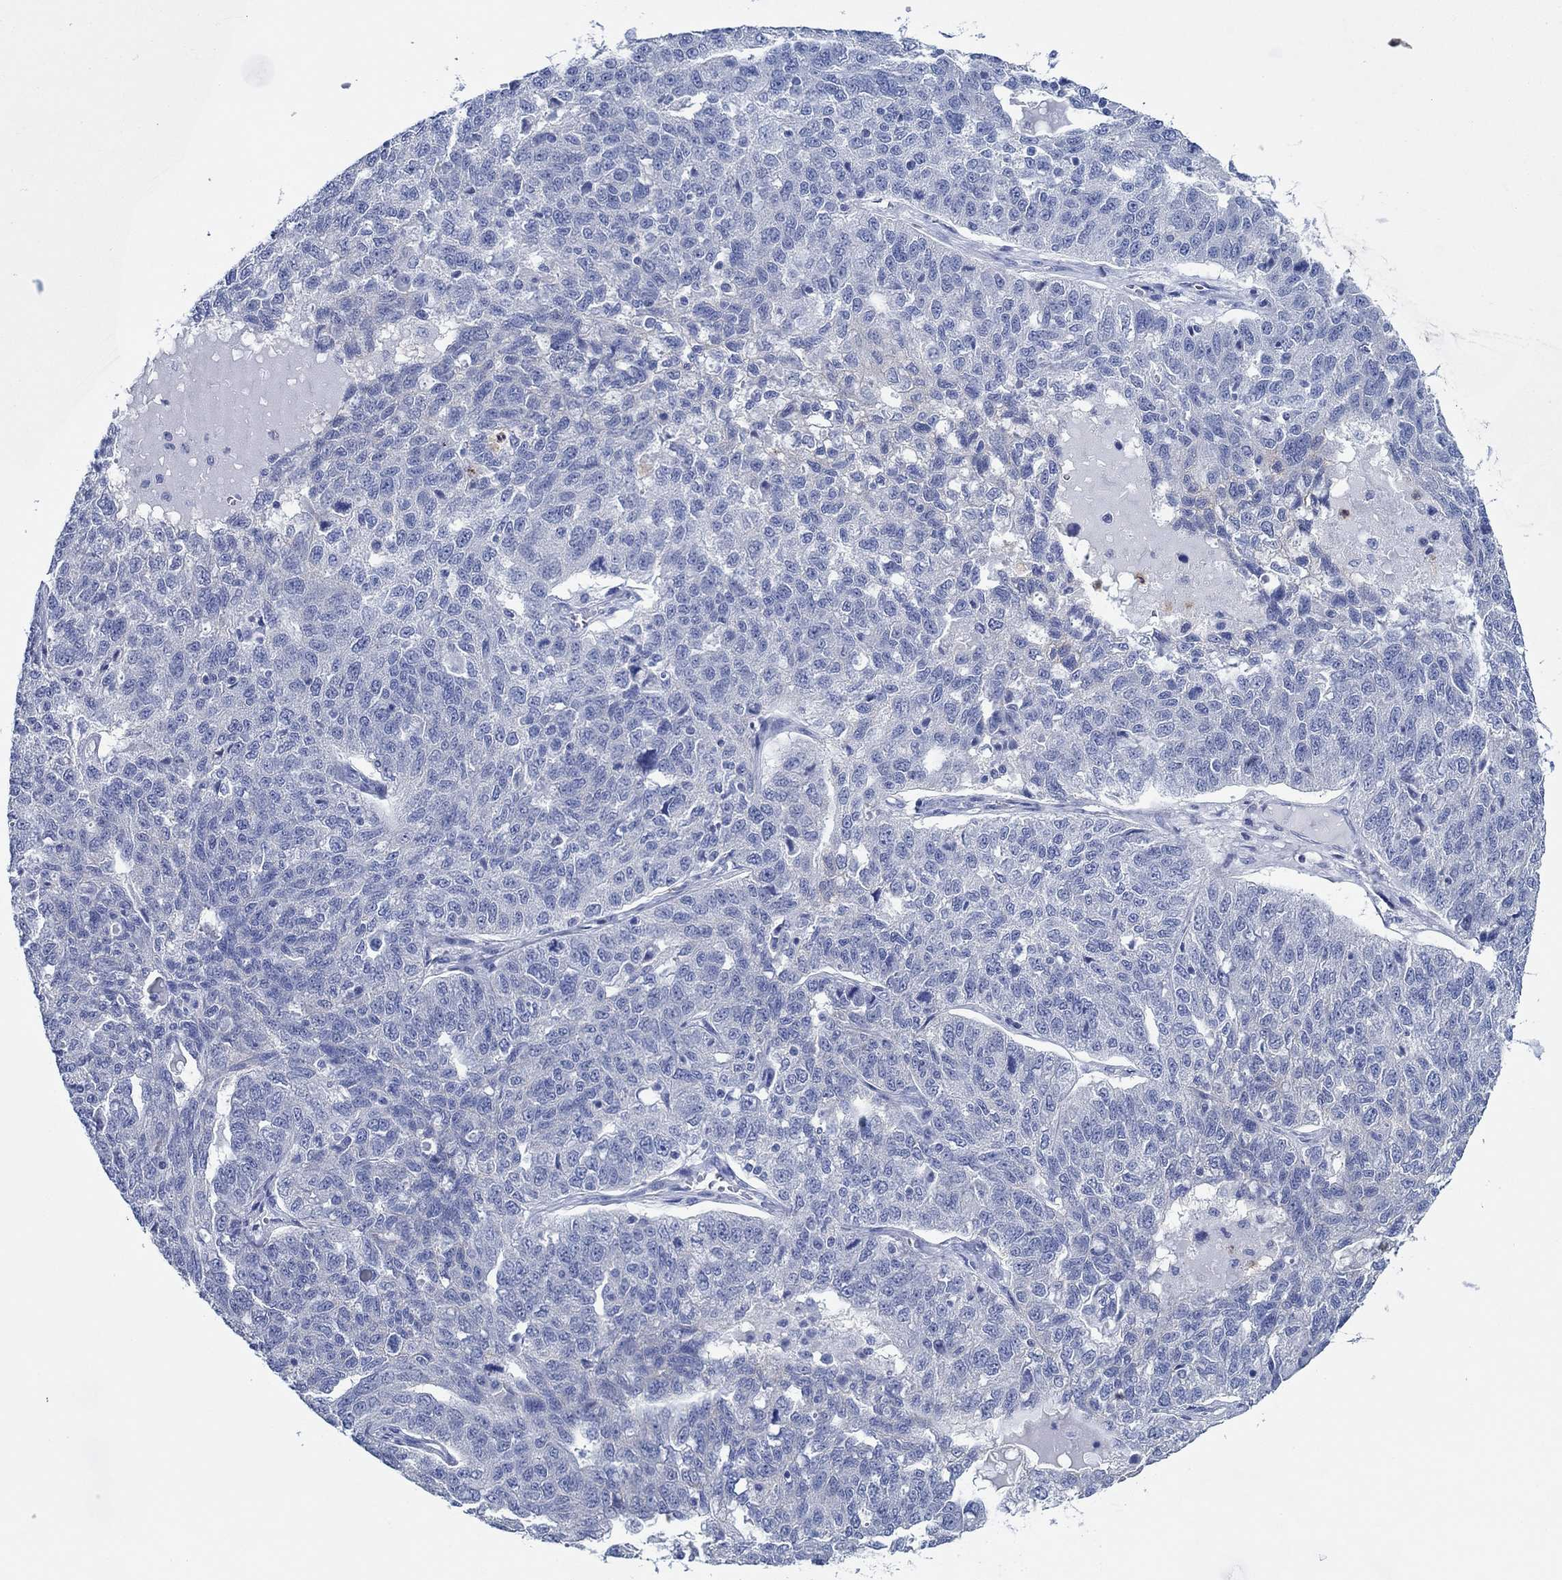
{"staining": {"intensity": "negative", "quantity": "none", "location": "none"}, "tissue": "ovarian cancer", "cell_type": "Tumor cells", "image_type": "cancer", "snomed": [{"axis": "morphology", "description": "Cystadenocarcinoma, serous, NOS"}, {"axis": "topography", "description": "Ovary"}], "caption": "Immunohistochemical staining of serous cystadenocarcinoma (ovarian) reveals no significant expression in tumor cells. The staining is performed using DAB brown chromogen with nuclei counter-stained in using hematoxylin.", "gene": "ZNF671", "patient": {"sex": "female", "age": 71}}